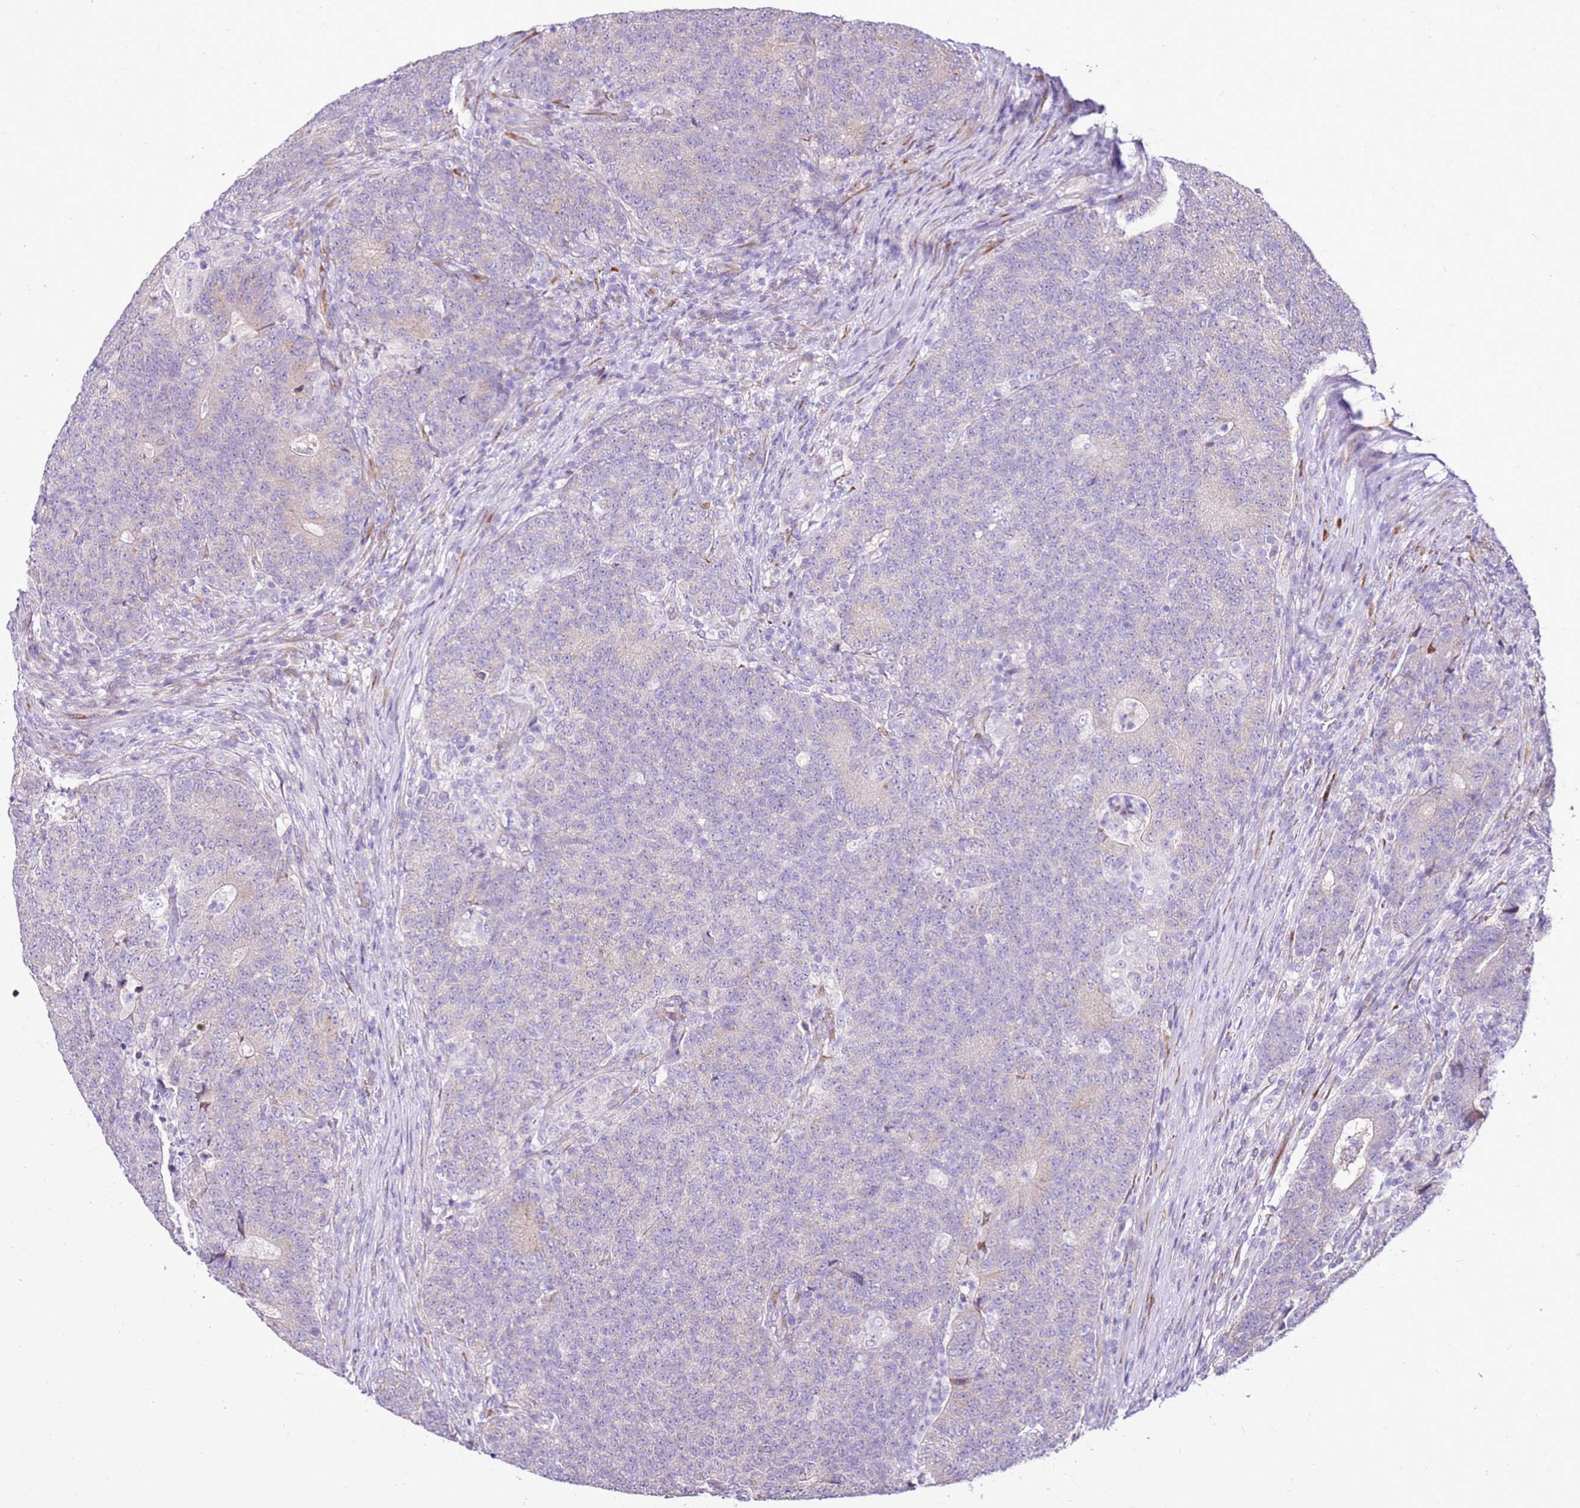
{"staining": {"intensity": "negative", "quantity": "none", "location": "none"}, "tissue": "colorectal cancer", "cell_type": "Tumor cells", "image_type": "cancer", "snomed": [{"axis": "morphology", "description": "Adenocarcinoma, NOS"}, {"axis": "topography", "description": "Colon"}], "caption": "Protein analysis of colorectal cancer exhibits no significant expression in tumor cells. (DAB IHC with hematoxylin counter stain).", "gene": "SLC38A5", "patient": {"sex": "female", "age": 75}}